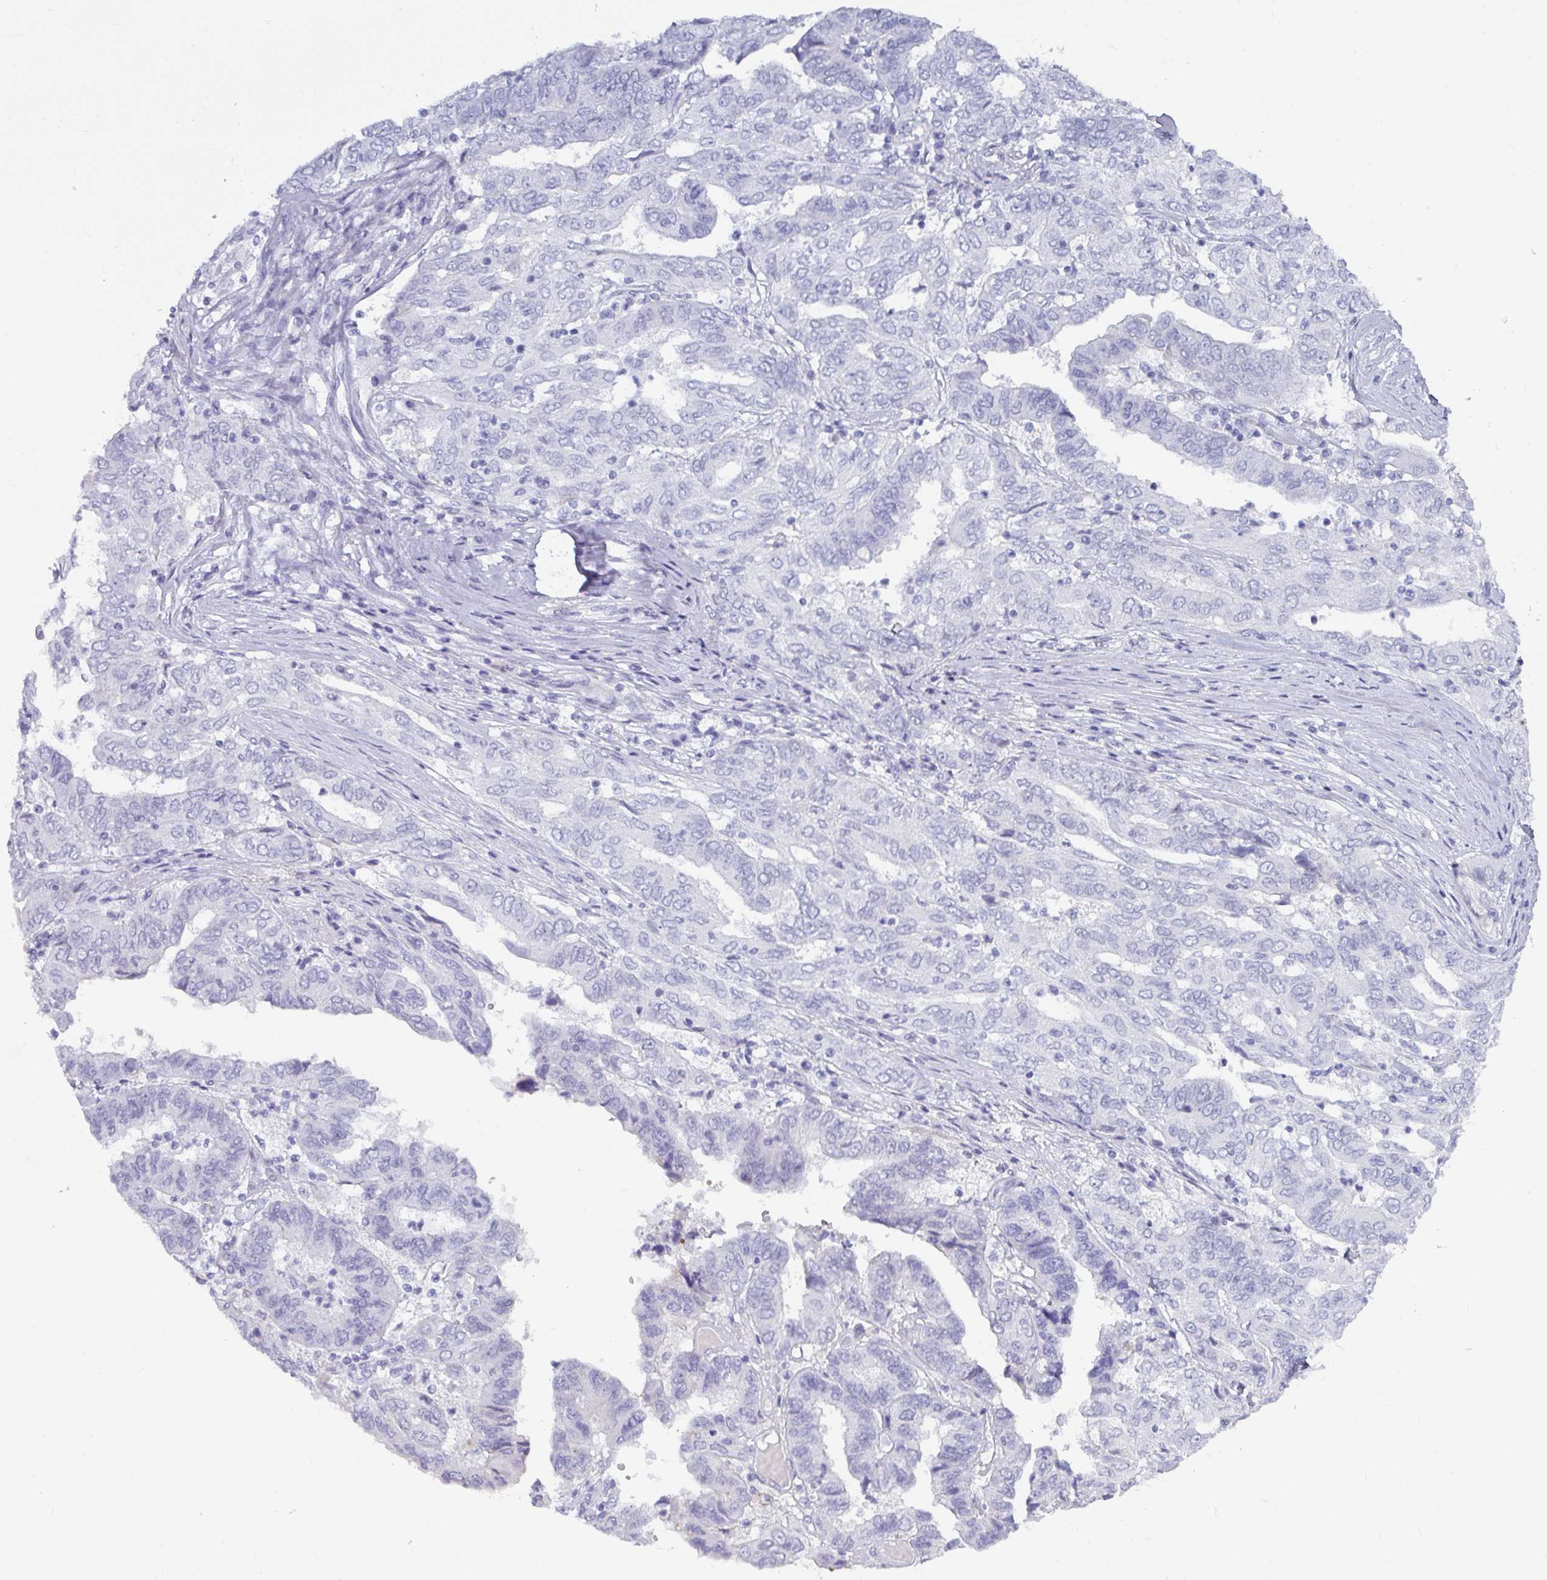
{"staining": {"intensity": "negative", "quantity": "none", "location": "none"}, "tissue": "ovarian cancer", "cell_type": "Tumor cells", "image_type": "cancer", "snomed": [{"axis": "morphology", "description": "Cystadenocarcinoma, serous, NOS"}, {"axis": "topography", "description": "Ovary"}], "caption": "High power microscopy micrograph of an immunohistochemistry micrograph of ovarian cancer (serous cystadenocarcinoma), revealing no significant expression in tumor cells.", "gene": "NPY", "patient": {"sex": "female", "age": 79}}